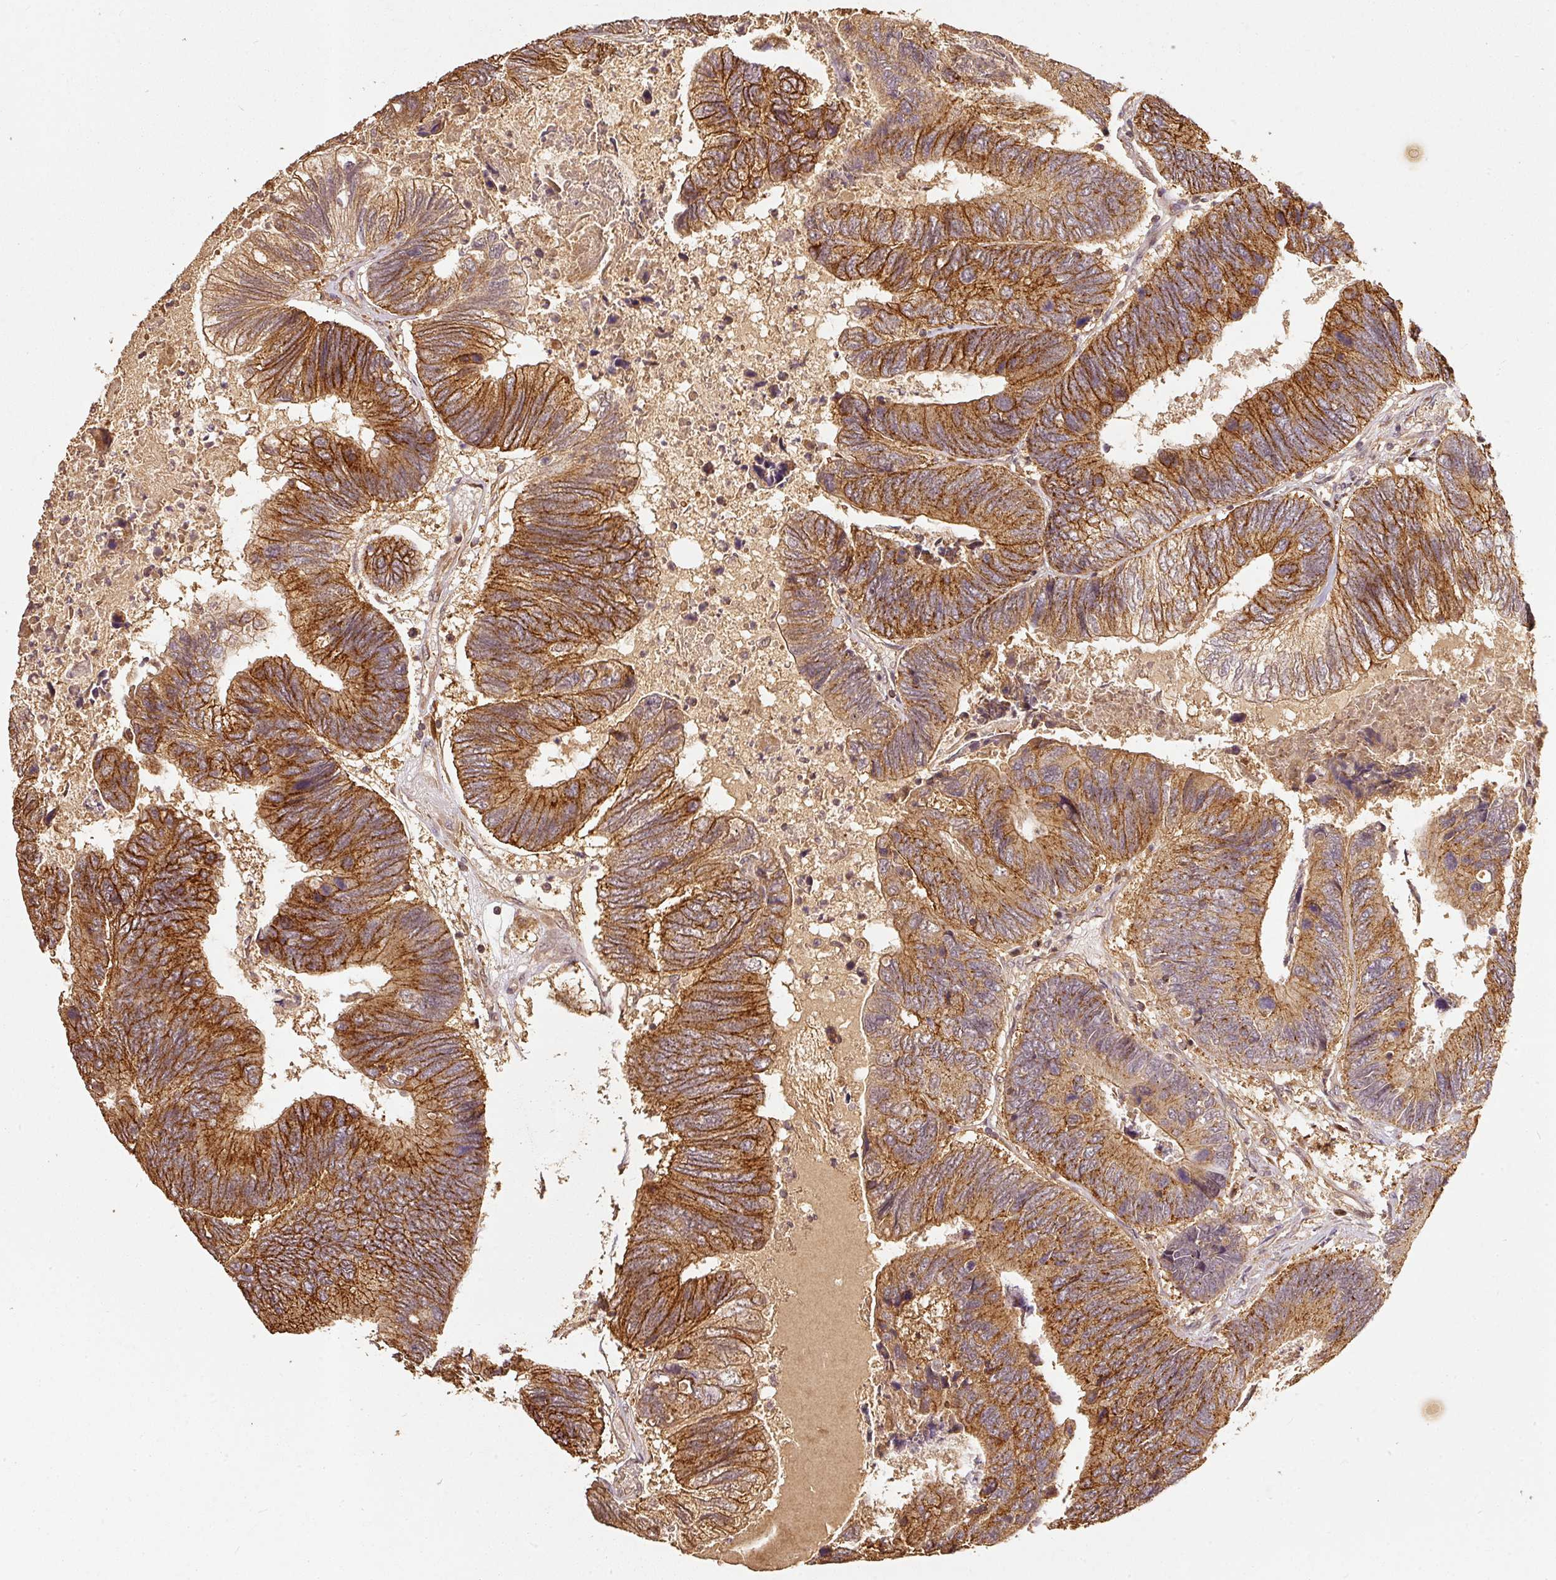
{"staining": {"intensity": "moderate", "quantity": ">75%", "location": "cytoplasmic/membranous"}, "tissue": "colorectal cancer", "cell_type": "Tumor cells", "image_type": "cancer", "snomed": [{"axis": "morphology", "description": "Adenocarcinoma, NOS"}, {"axis": "topography", "description": "Colon"}], "caption": "High-magnification brightfield microscopy of colorectal cancer (adenocarcinoma) stained with DAB (brown) and counterstained with hematoxylin (blue). tumor cells exhibit moderate cytoplasmic/membranous expression is present in about>75% of cells.", "gene": "FUT8", "patient": {"sex": "female", "age": 67}}